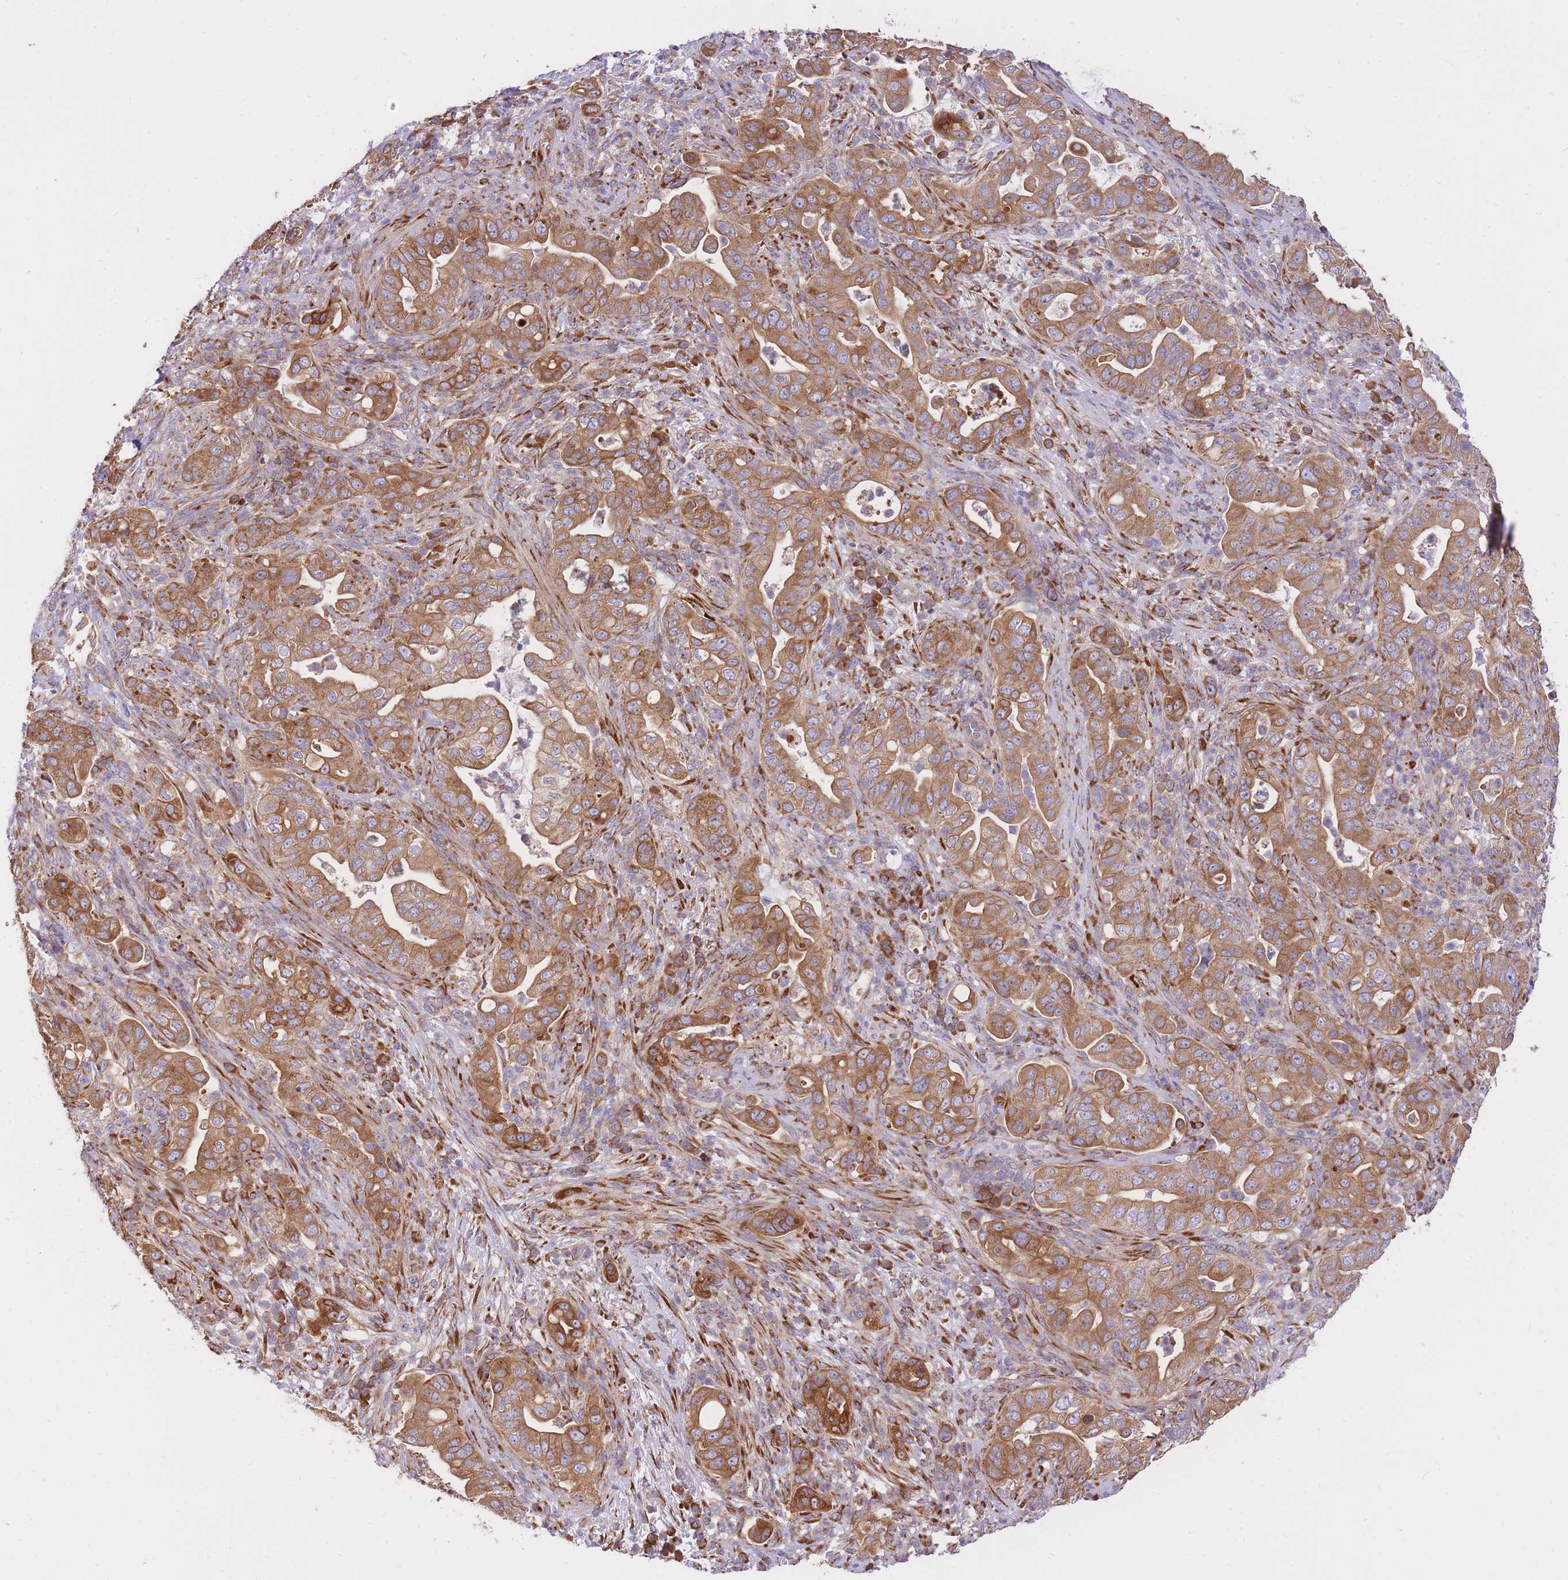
{"staining": {"intensity": "moderate", "quantity": ">75%", "location": "cytoplasmic/membranous"}, "tissue": "pancreatic cancer", "cell_type": "Tumor cells", "image_type": "cancer", "snomed": [{"axis": "morphology", "description": "Adenocarcinoma, NOS"}, {"axis": "topography", "description": "Pancreas"}], "caption": "Protein expression analysis of pancreatic cancer (adenocarcinoma) demonstrates moderate cytoplasmic/membranous staining in approximately >75% of tumor cells.", "gene": "GBP7", "patient": {"sex": "female", "age": 63}}